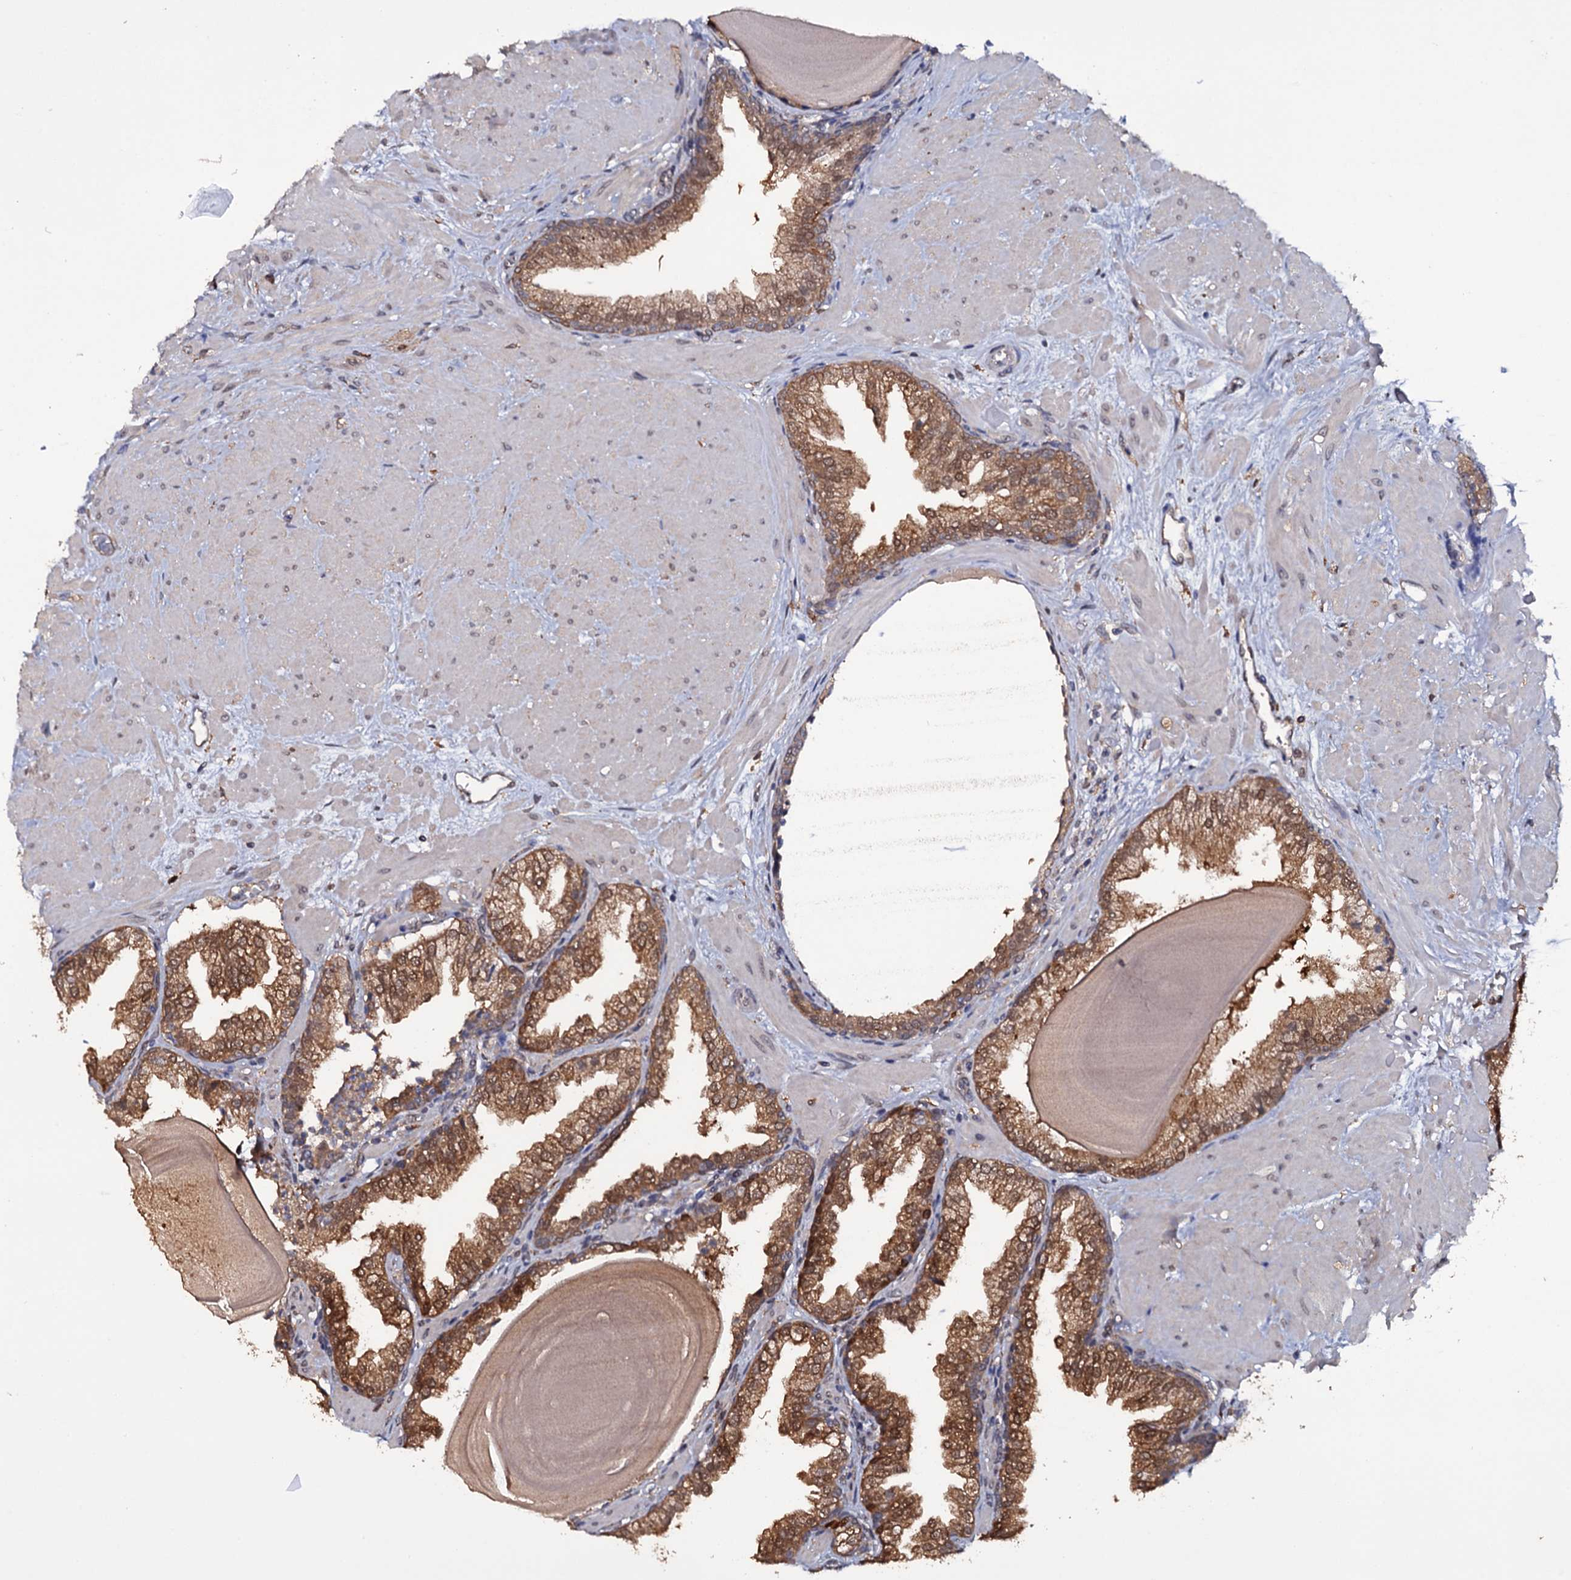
{"staining": {"intensity": "moderate", "quantity": ">75%", "location": "cytoplasmic/membranous"}, "tissue": "prostate", "cell_type": "Glandular cells", "image_type": "normal", "snomed": [{"axis": "morphology", "description": "Normal tissue, NOS"}, {"axis": "topography", "description": "Prostate"}], "caption": "High-magnification brightfield microscopy of normal prostate stained with DAB (brown) and counterstained with hematoxylin (blue). glandular cells exhibit moderate cytoplasmic/membranous positivity is present in about>75% of cells.", "gene": "CRYL1", "patient": {"sex": "male", "age": 48}}